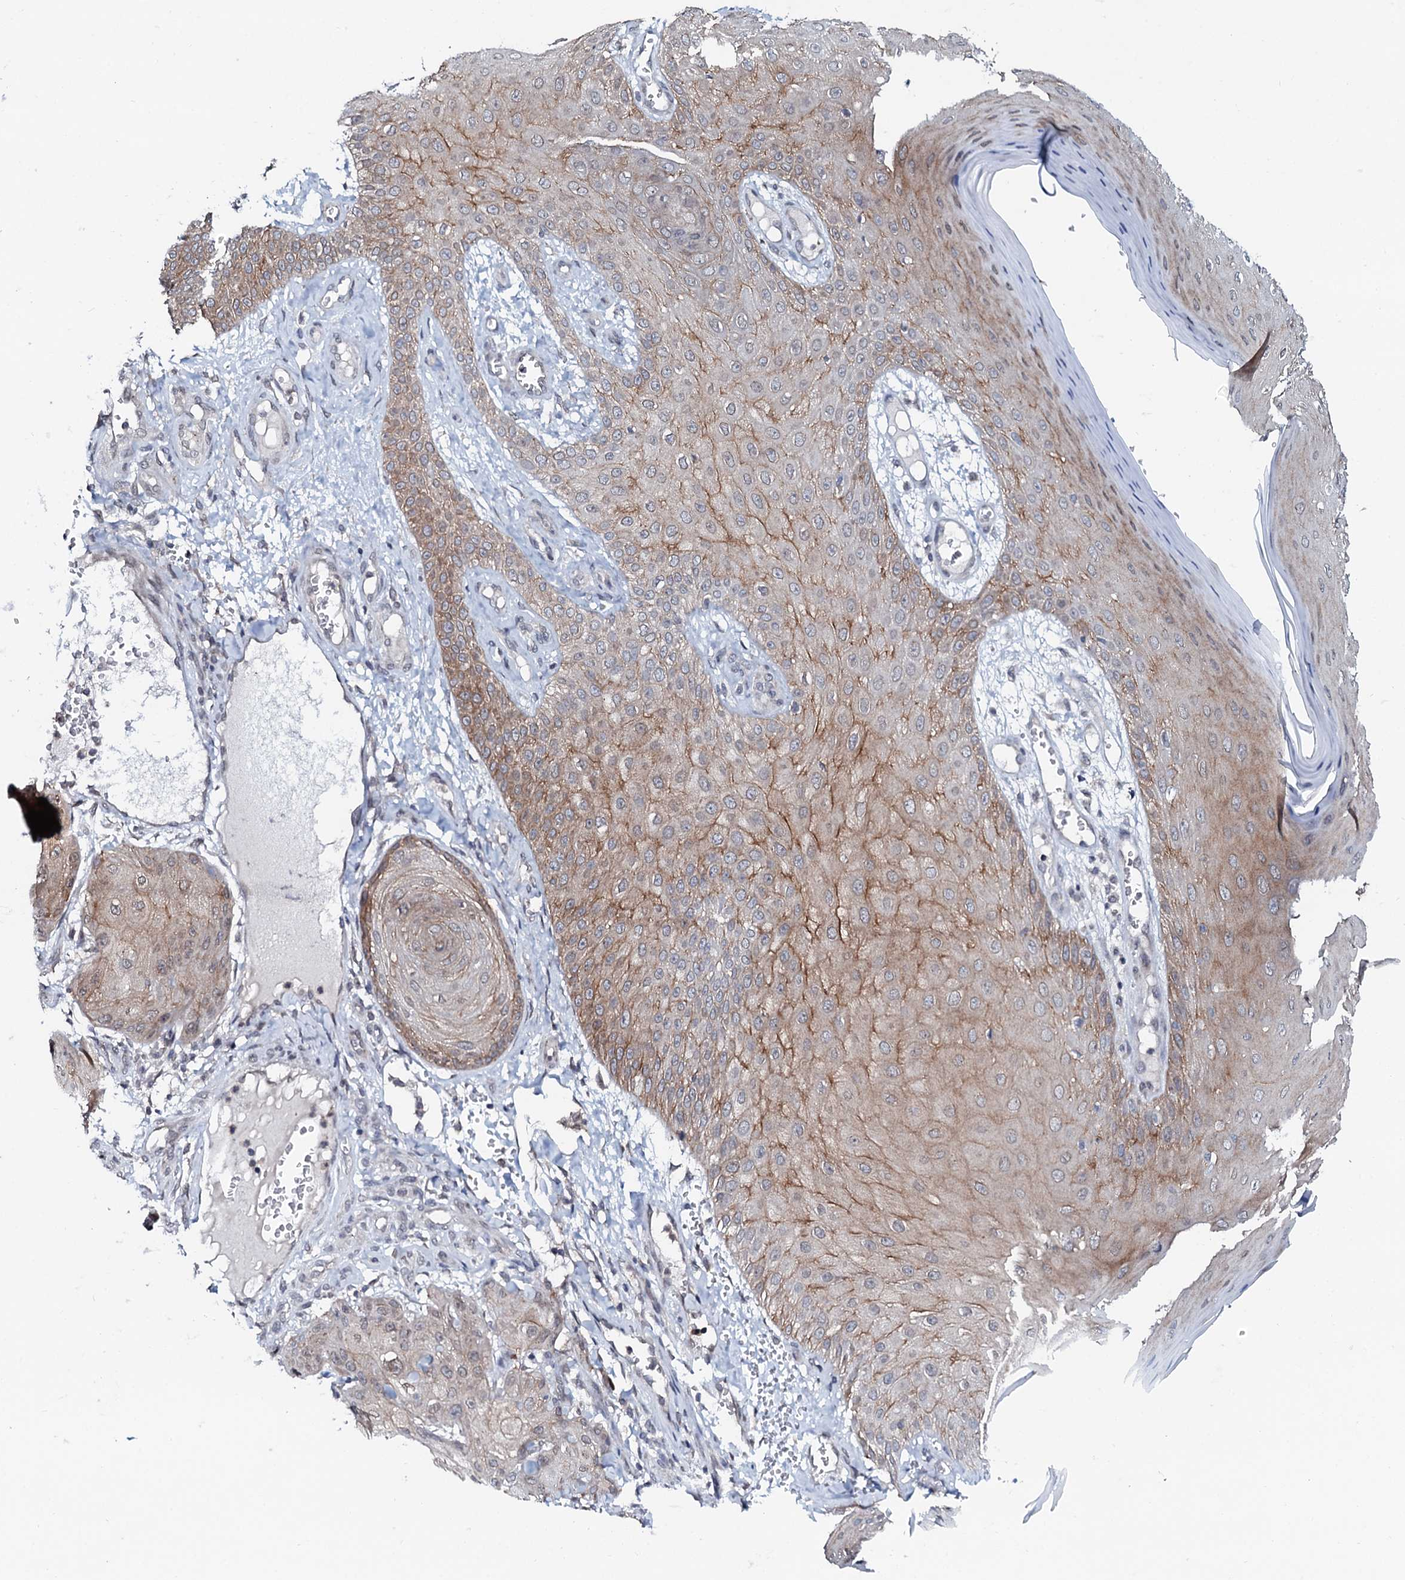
{"staining": {"intensity": "moderate", "quantity": "<25%", "location": "cytoplasmic/membranous"}, "tissue": "skin cancer", "cell_type": "Tumor cells", "image_type": "cancer", "snomed": [{"axis": "morphology", "description": "Squamous cell carcinoma, NOS"}, {"axis": "topography", "description": "Skin"}], "caption": "An IHC image of neoplastic tissue is shown. Protein staining in brown highlights moderate cytoplasmic/membranous positivity in skin squamous cell carcinoma within tumor cells.", "gene": "SNTA1", "patient": {"sex": "male", "age": 74}}